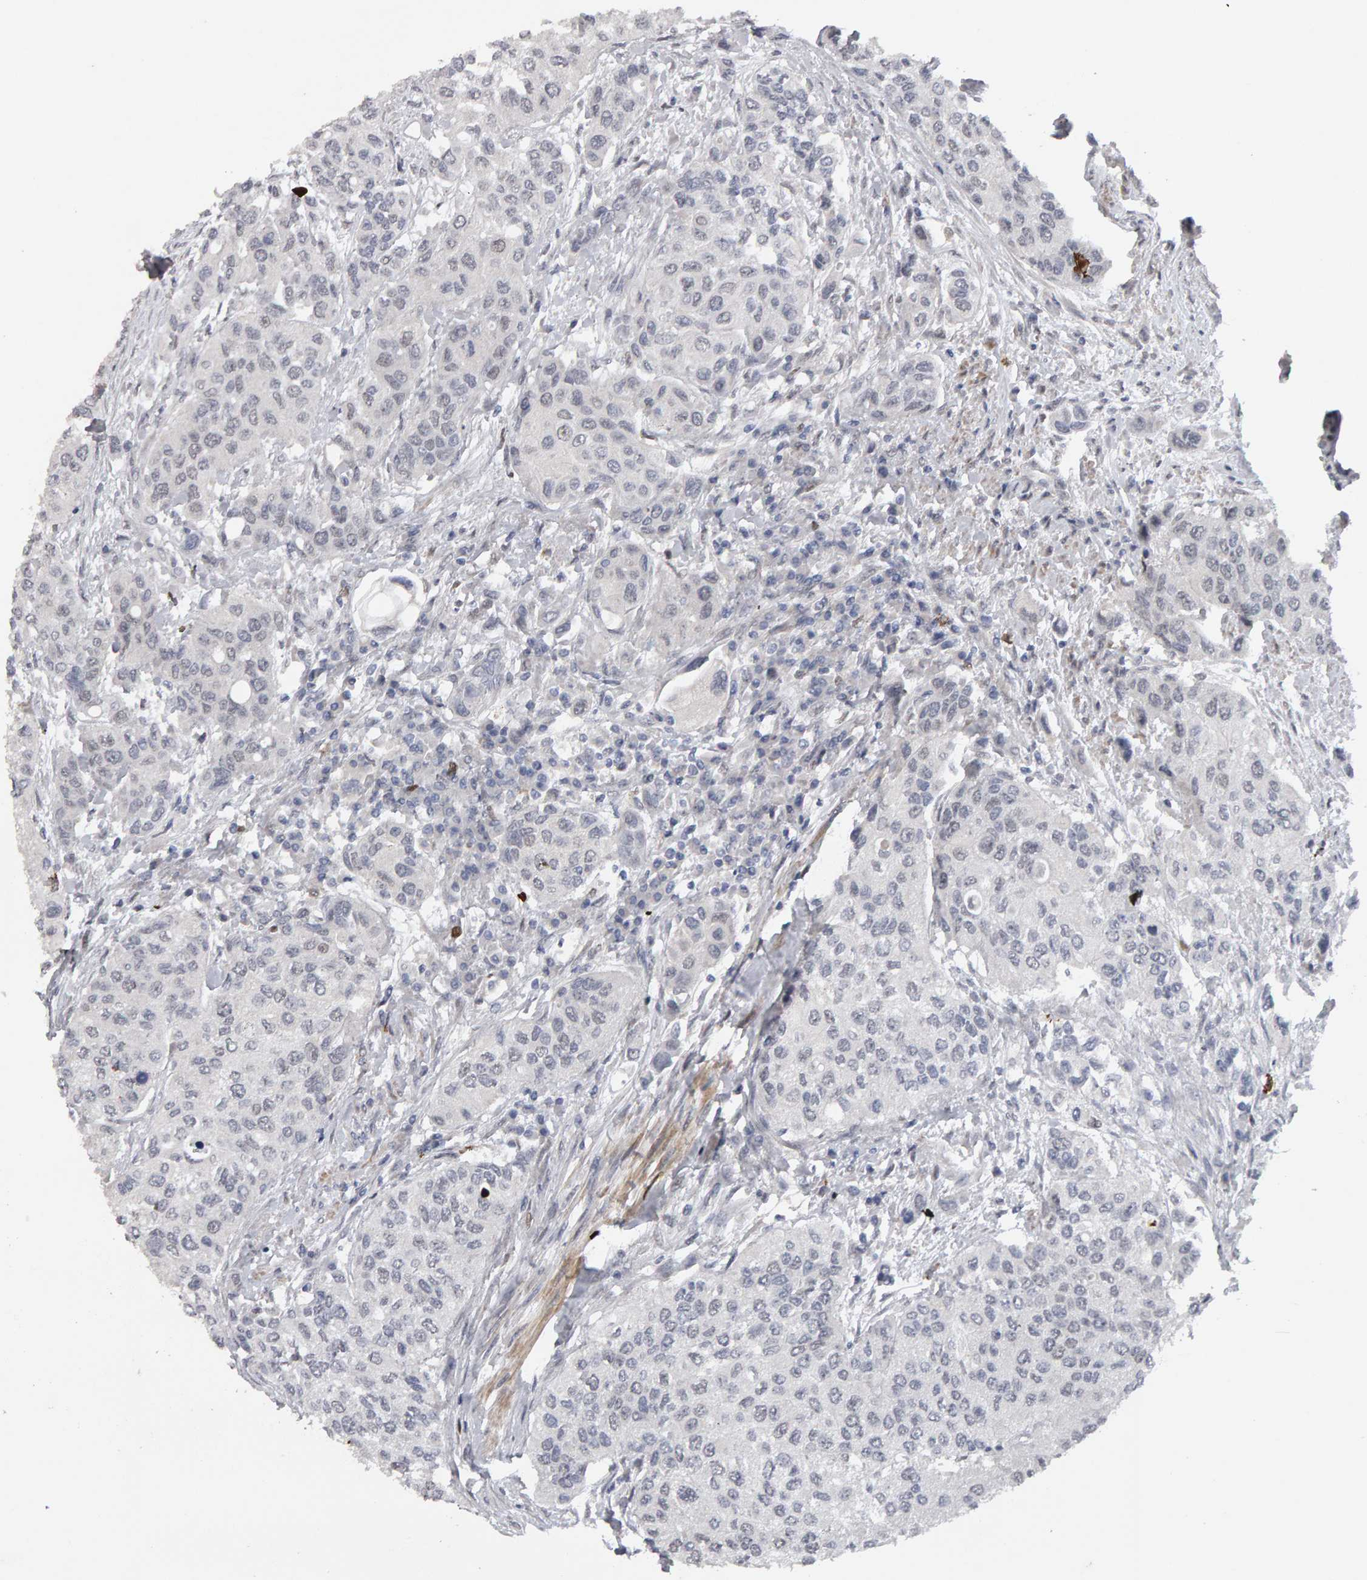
{"staining": {"intensity": "negative", "quantity": "none", "location": "none"}, "tissue": "urothelial cancer", "cell_type": "Tumor cells", "image_type": "cancer", "snomed": [{"axis": "morphology", "description": "Urothelial carcinoma, High grade"}, {"axis": "topography", "description": "Urinary bladder"}], "caption": "Tumor cells are negative for brown protein staining in urothelial cancer.", "gene": "IPO8", "patient": {"sex": "female", "age": 56}}